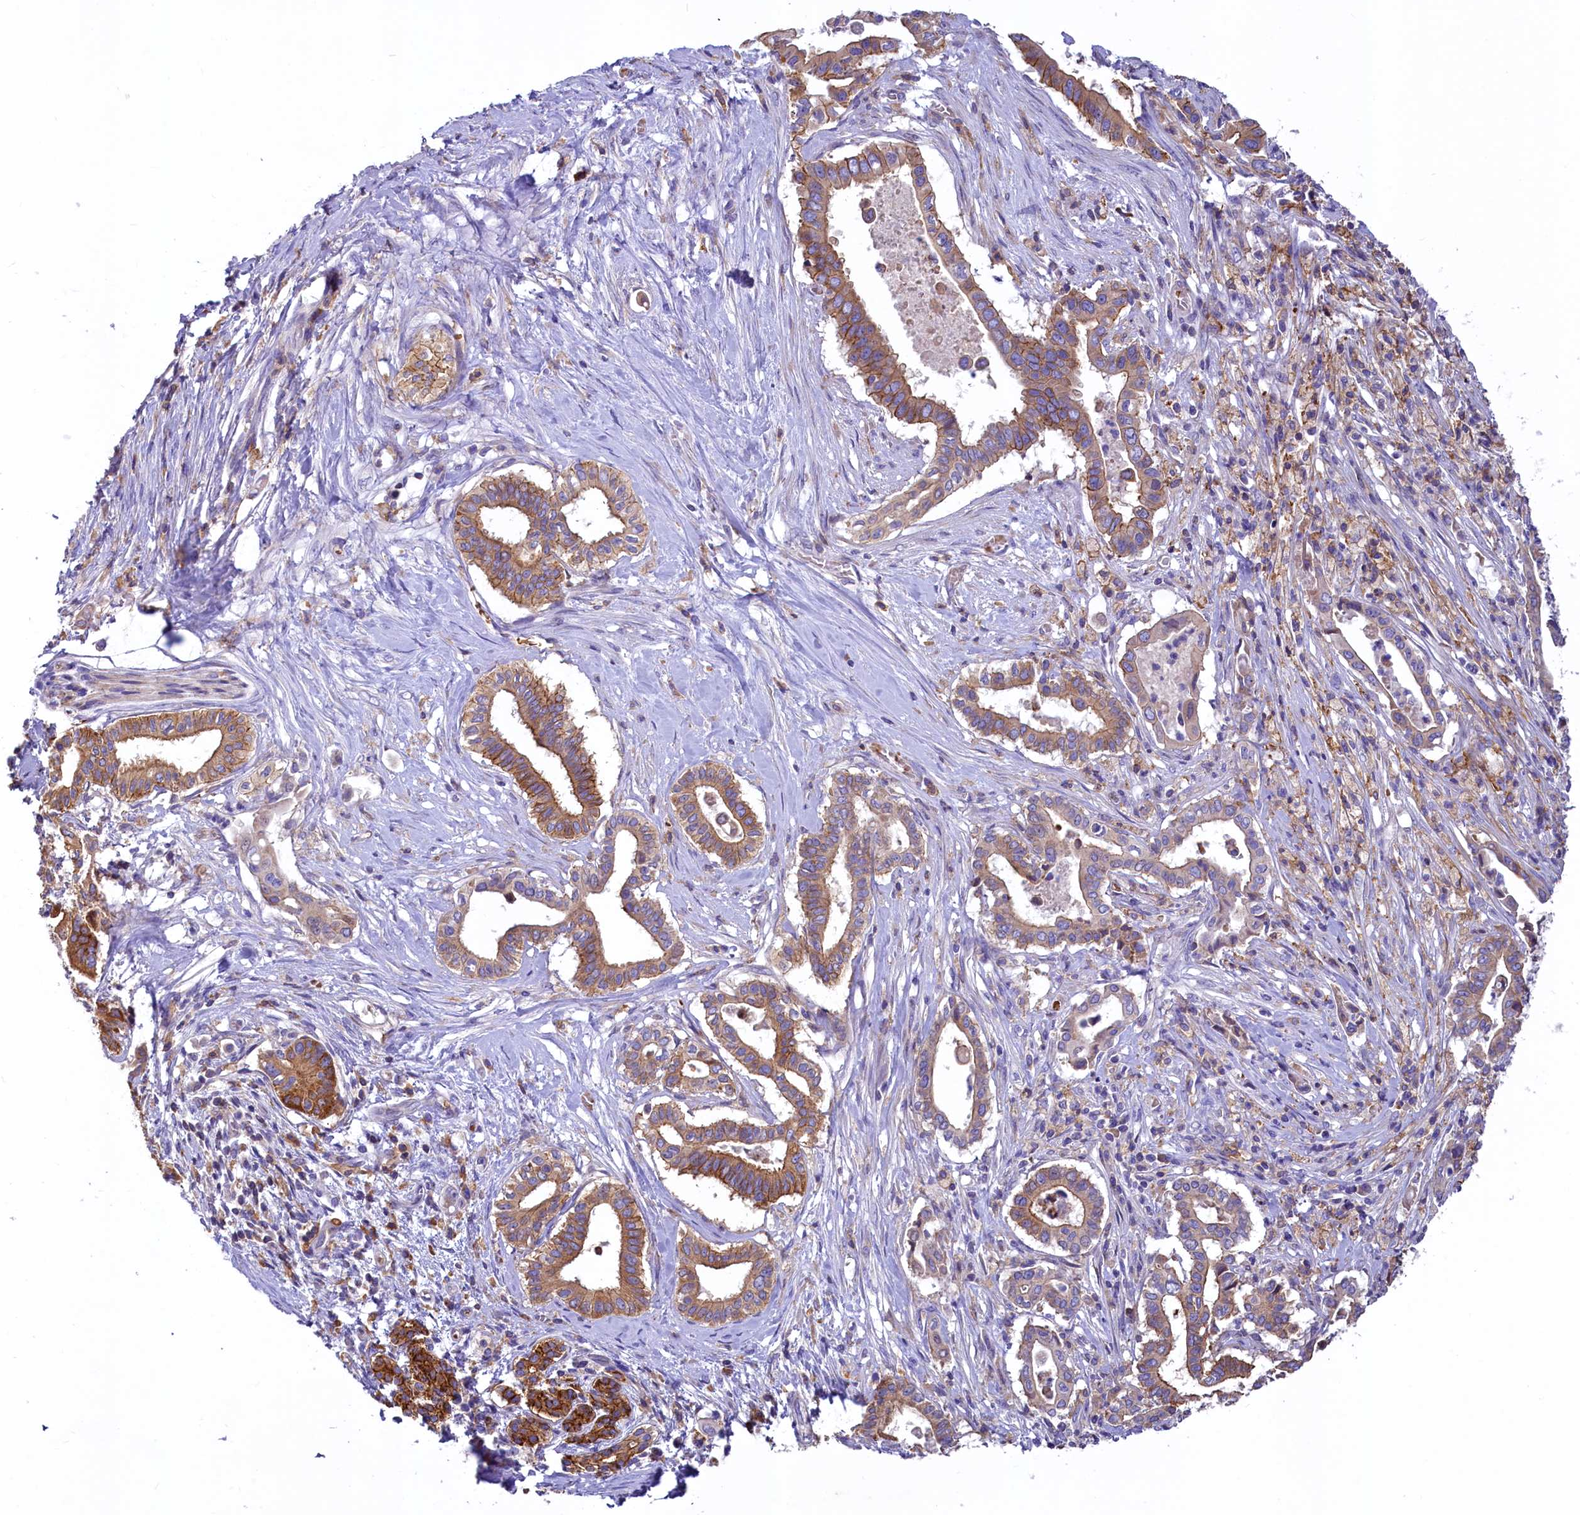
{"staining": {"intensity": "moderate", "quantity": ">75%", "location": "cytoplasmic/membranous"}, "tissue": "pancreatic cancer", "cell_type": "Tumor cells", "image_type": "cancer", "snomed": [{"axis": "morphology", "description": "Adenocarcinoma, NOS"}, {"axis": "topography", "description": "Pancreas"}], "caption": "IHC staining of pancreatic cancer (adenocarcinoma), which shows medium levels of moderate cytoplasmic/membranous expression in approximately >75% of tumor cells indicating moderate cytoplasmic/membranous protein expression. The staining was performed using DAB (brown) for protein detection and nuclei were counterstained in hematoxylin (blue).", "gene": "HPS6", "patient": {"sex": "female", "age": 77}}